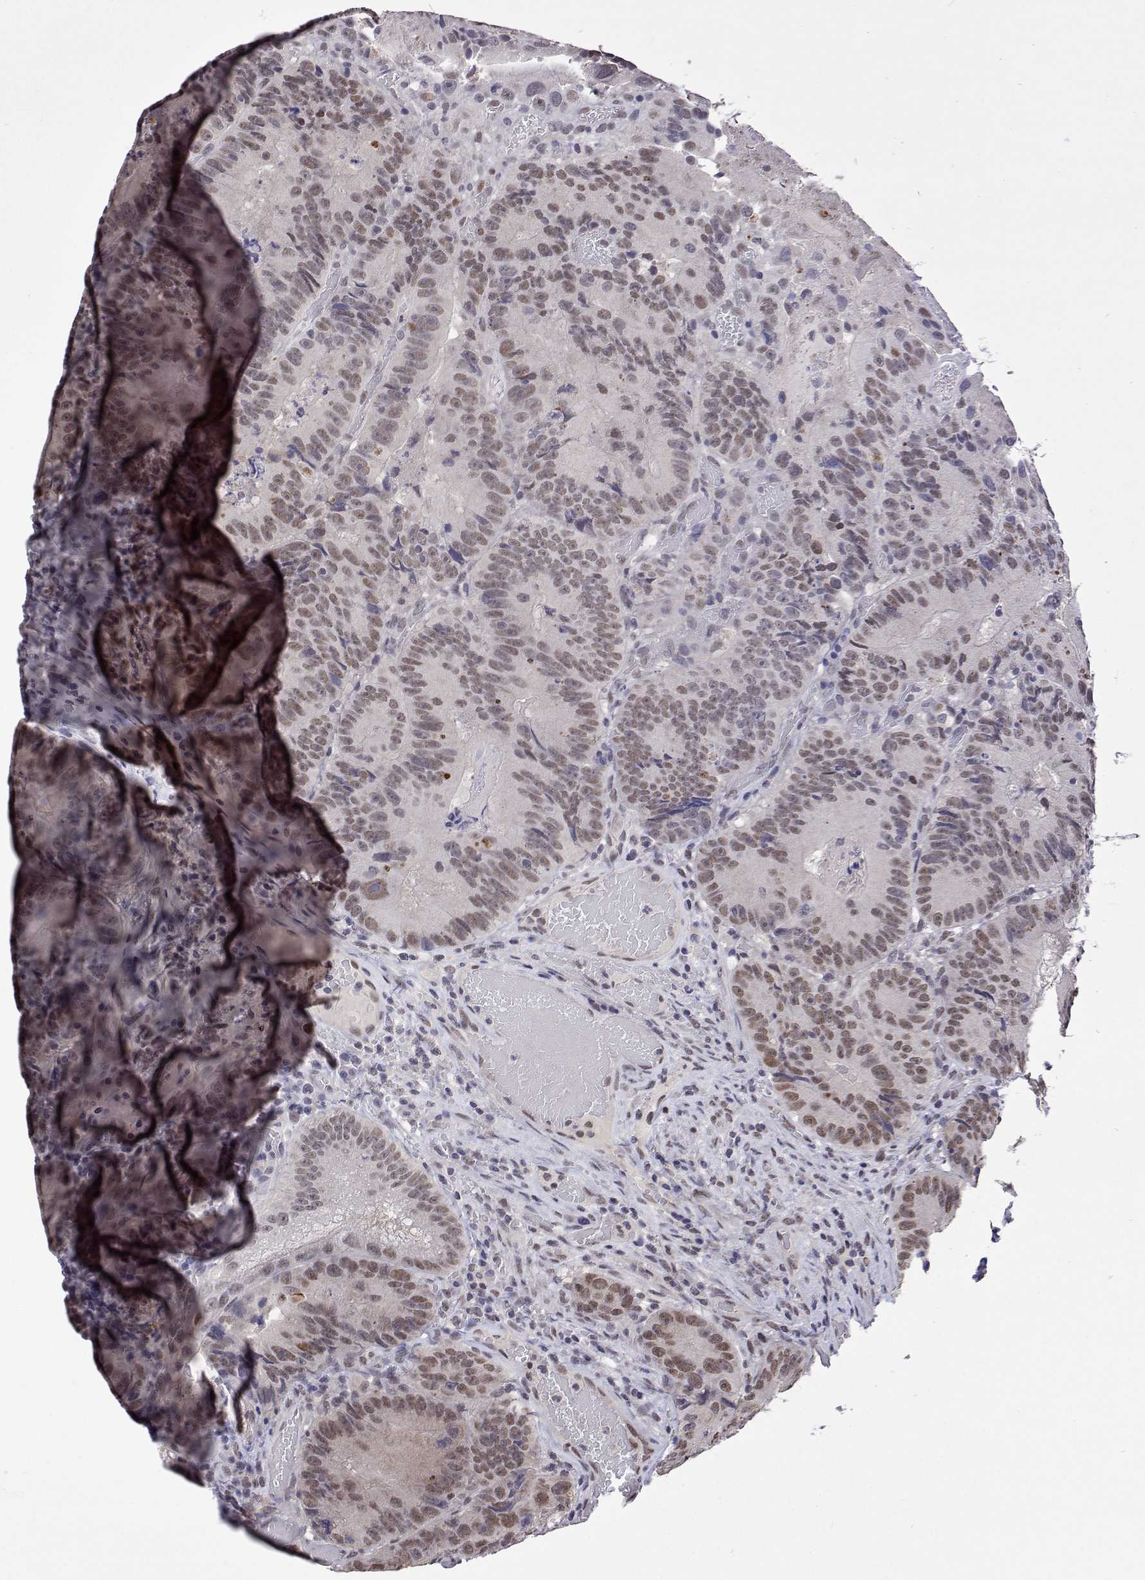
{"staining": {"intensity": "moderate", "quantity": ">75%", "location": "nuclear"}, "tissue": "colorectal cancer", "cell_type": "Tumor cells", "image_type": "cancer", "snomed": [{"axis": "morphology", "description": "Adenocarcinoma, NOS"}, {"axis": "topography", "description": "Colon"}], "caption": "The photomicrograph exhibits a brown stain indicating the presence of a protein in the nuclear of tumor cells in adenocarcinoma (colorectal).", "gene": "HNRNPA0", "patient": {"sex": "female", "age": 86}}